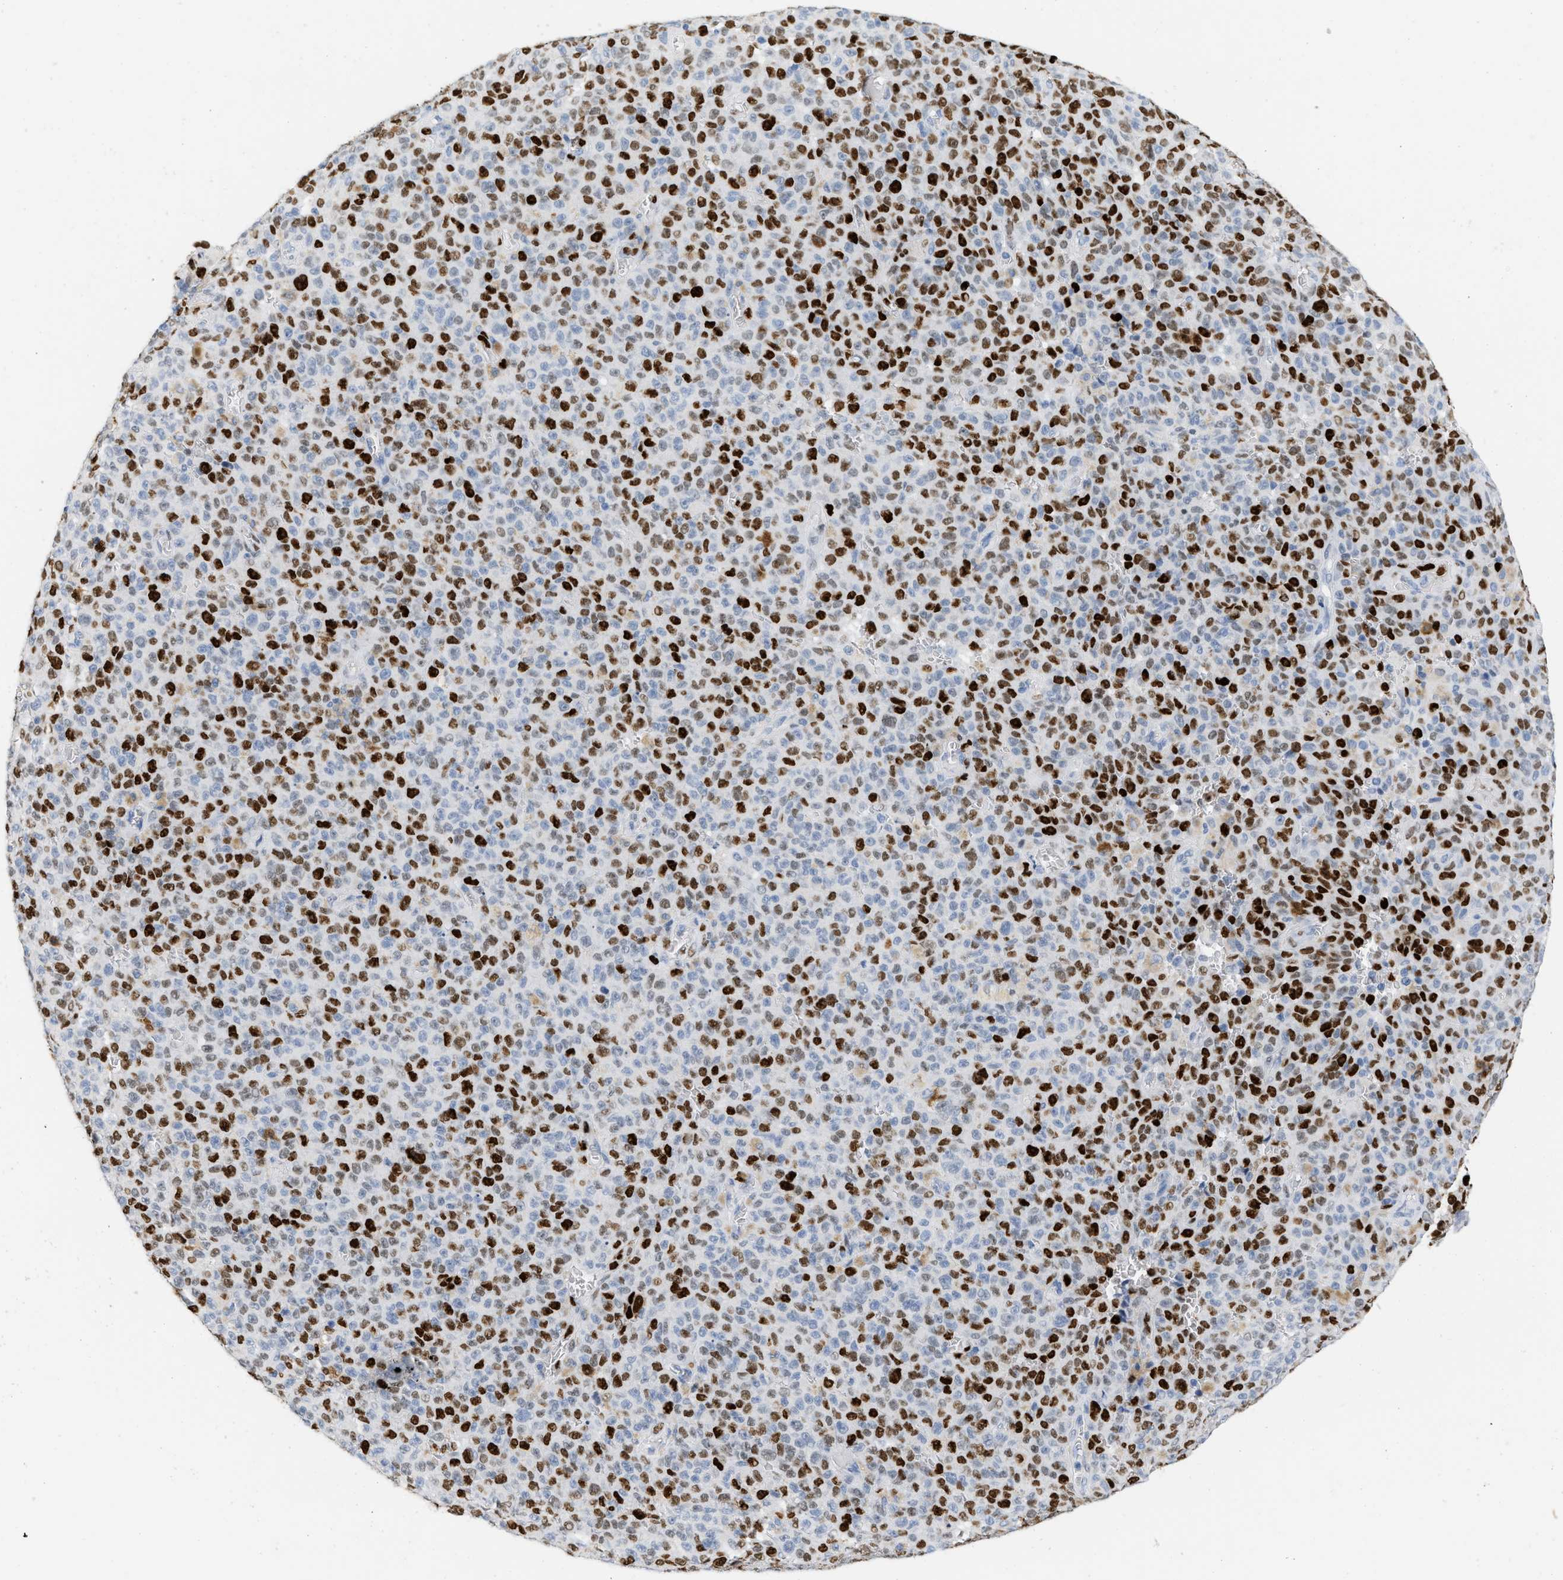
{"staining": {"intensity": "strong", "quantity": "25%-75%", "location": "nuclear"}, "tissue": "melanoma", "cell_type": "Tumor cells", "image_type": "cancer", "snomed": [{"axis": "morphology", "description": "Malignant melanoma, NOS"}, {"axis": "topography", "description": "Skin"}], "caption": "Strong nuclear staining is appreciated in about 25%-75% of tumor cells in malignant melanoma. Nuclei are stained in blue.", "gene": "MCM7", "patient": {"sex": "female", "age": 82}}